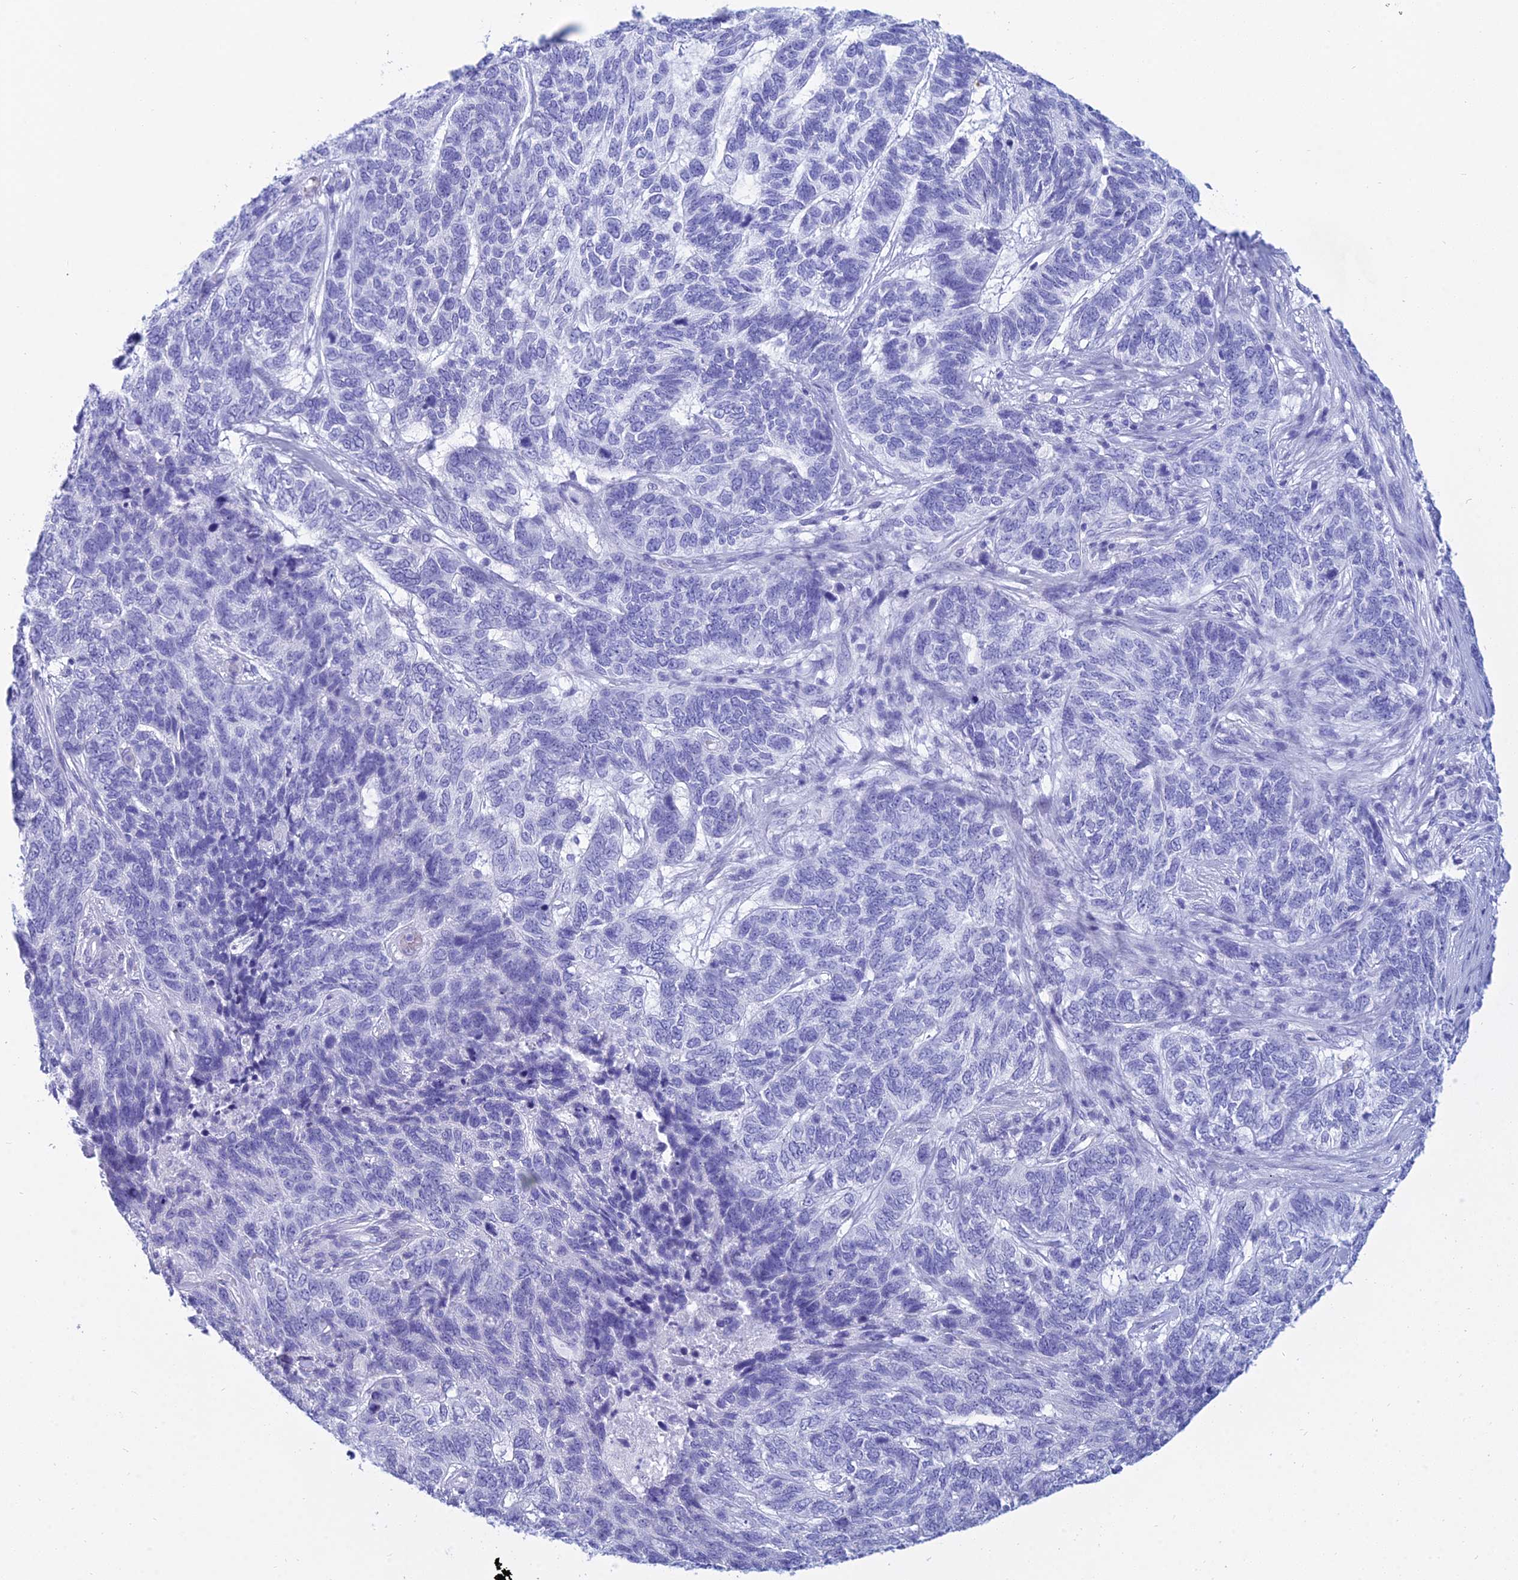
{"staining": {"intensity": "negative", "quantity": "none", "location": "none"}, "tissue": "skin cancer", "cell_type": "Tumor cells", "image_type": "cancer", "snomed": [{"axis": "morphology", "description": "Basal cell carcinoma"}, {"axis": "topography", "description": "Skin"}], "caption": "DAB (3,3'-diaminobenzidine) immunohistochemical staining of skin cancer (basal cell carcinoma) displays no significant positivity in tumor cells.", "gene": "PATE4", "patient": {"sex": "female", "age": 65}}